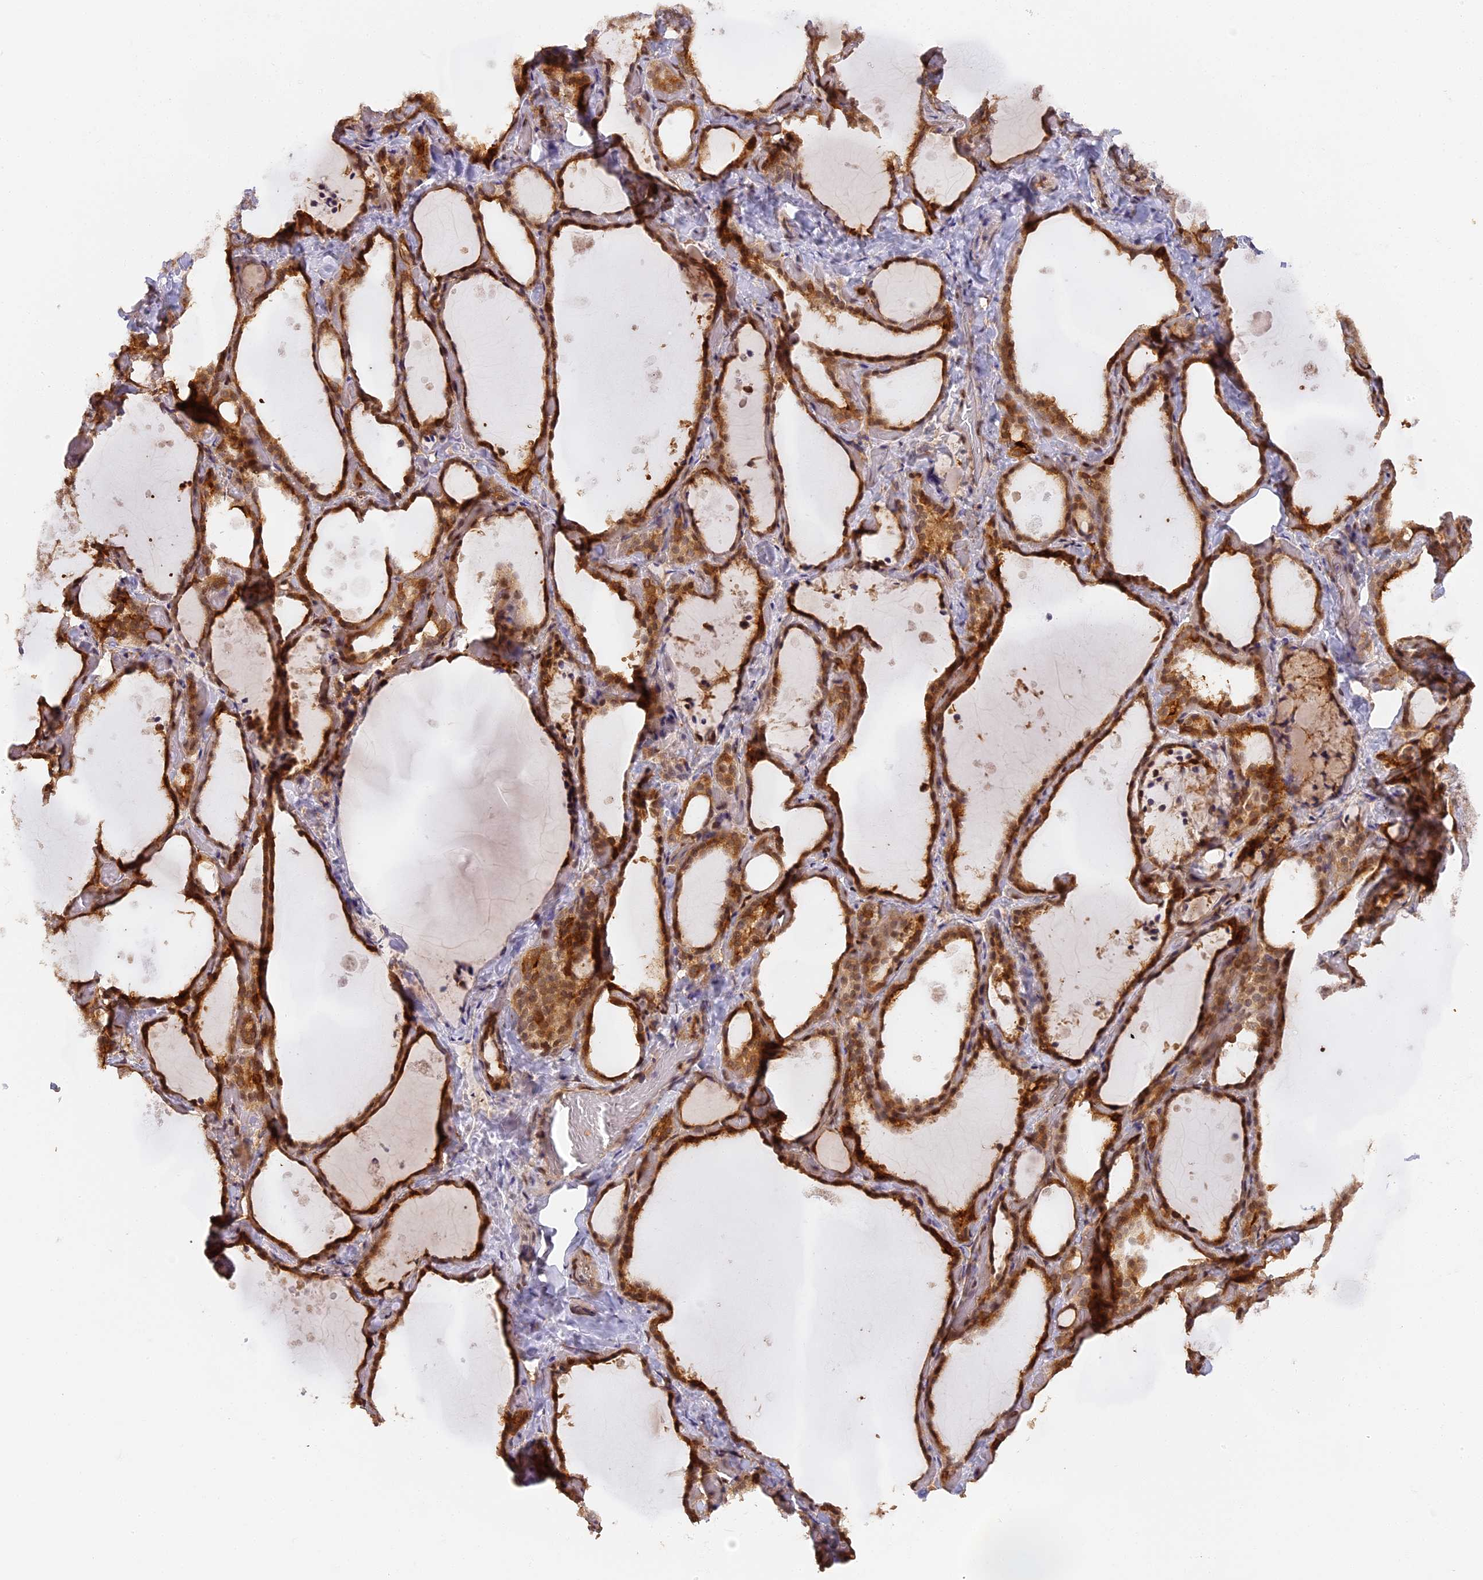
{"staining": {"intensity": "moderate", "quantity": ">75%", "location": "cytoplasmic/membranous,nuclear"}, "tissue": "thyroid gland", "cell_type": "Glandular cells", "image_type": "normal", "snomed": [{"axis": "morphology", "description": "Normal tissue, NOS"}, {"axis": "topography", "description": "Thyroid gland"}], "caption": "Unremarkable thyroid gland reveals moderate cytoplasmic/membranous,nuclear expression in about >75% of glandular cells, visualized by immunohistochemistry. The protein is stained brown, and the nuclei are stained in blue (DAB IHC with brightfield microscopy, high magnification).", "gene": "MYBL2", "patient": {"sex": "female", "age": 44}}